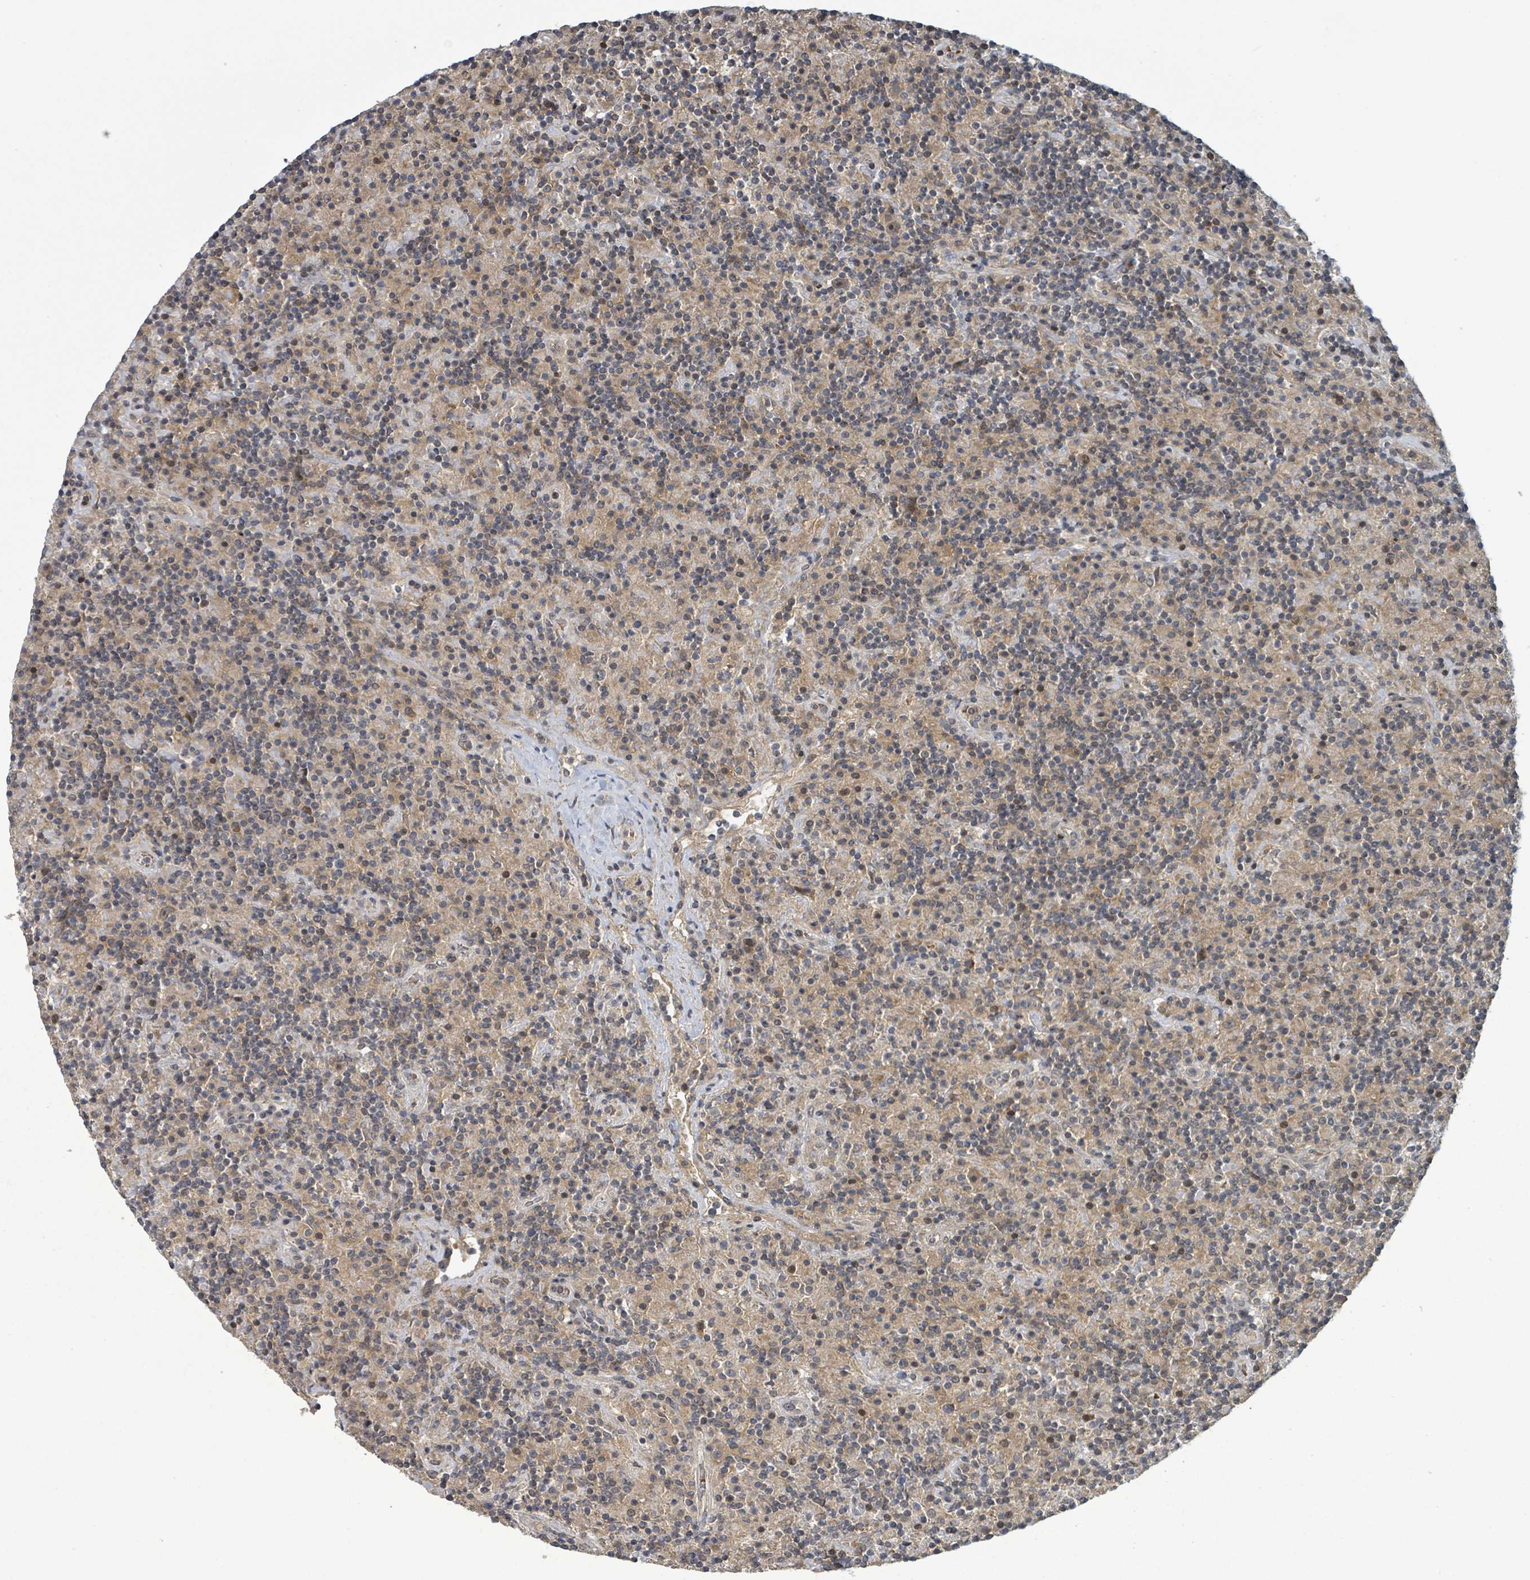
{"staining": {"intensity": "weak", "quantity": ">75%", "location": "none"}, "tissue": "lymphoma", "cell_type": "Tumor cells", "image_type": "cancer", "snomed": [{"axis": "morphology", "description": "Hodgkin's disease, NOS"}, {"axis": "topography", "description": "Lymph node"}], "caption": "Brown immunohistochemical staining in human lymphoma displays weak None positivity in about >75% of tumor cells. Nuclei are stained in blue.", "gene": "ITGA11", "patient": {"sex": "male", "age": 70}}